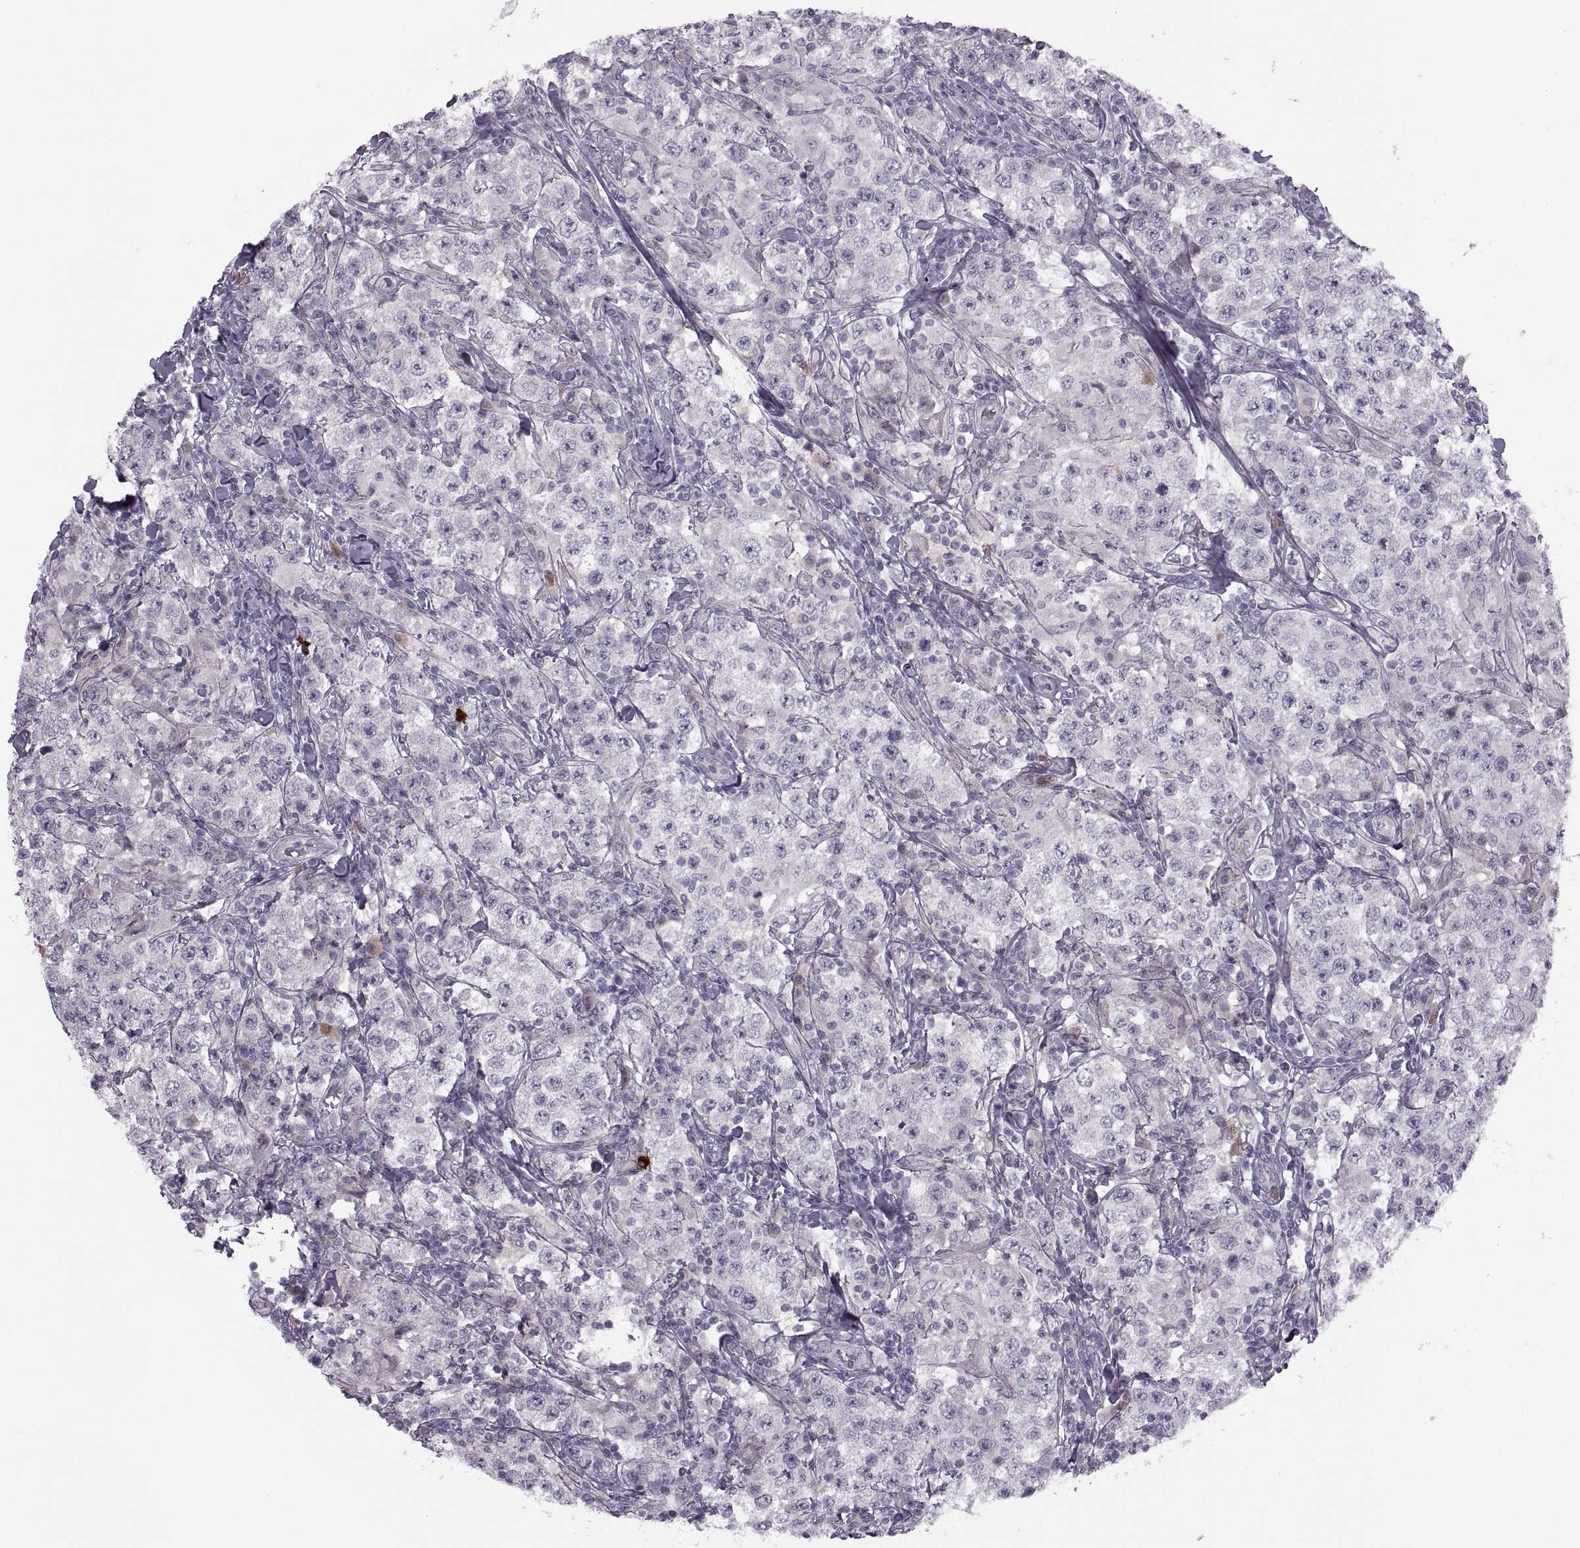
{"staining": {"intensity": "negative", "quantity": "none", "location": "none"}, "tissue": "testis cancer", "cell_type": "Tumor cells", "image_type": "cancer", "snomed": [{"axis": "morphology", "description": "Seminoma, NOS"}, {"axis": "morphology", "description": "Carcinoma, Embryonal, NOS"}, {"axis": "topography", "description": "Testis"}], "caption": "Immunohistochemical staining of human testis embryonal carcinoma displays no significant positivity in tumor cells. Nuclei are stained in blue.", "gene": "H2AP", "patient": {"sex": "male", "age": 41}}